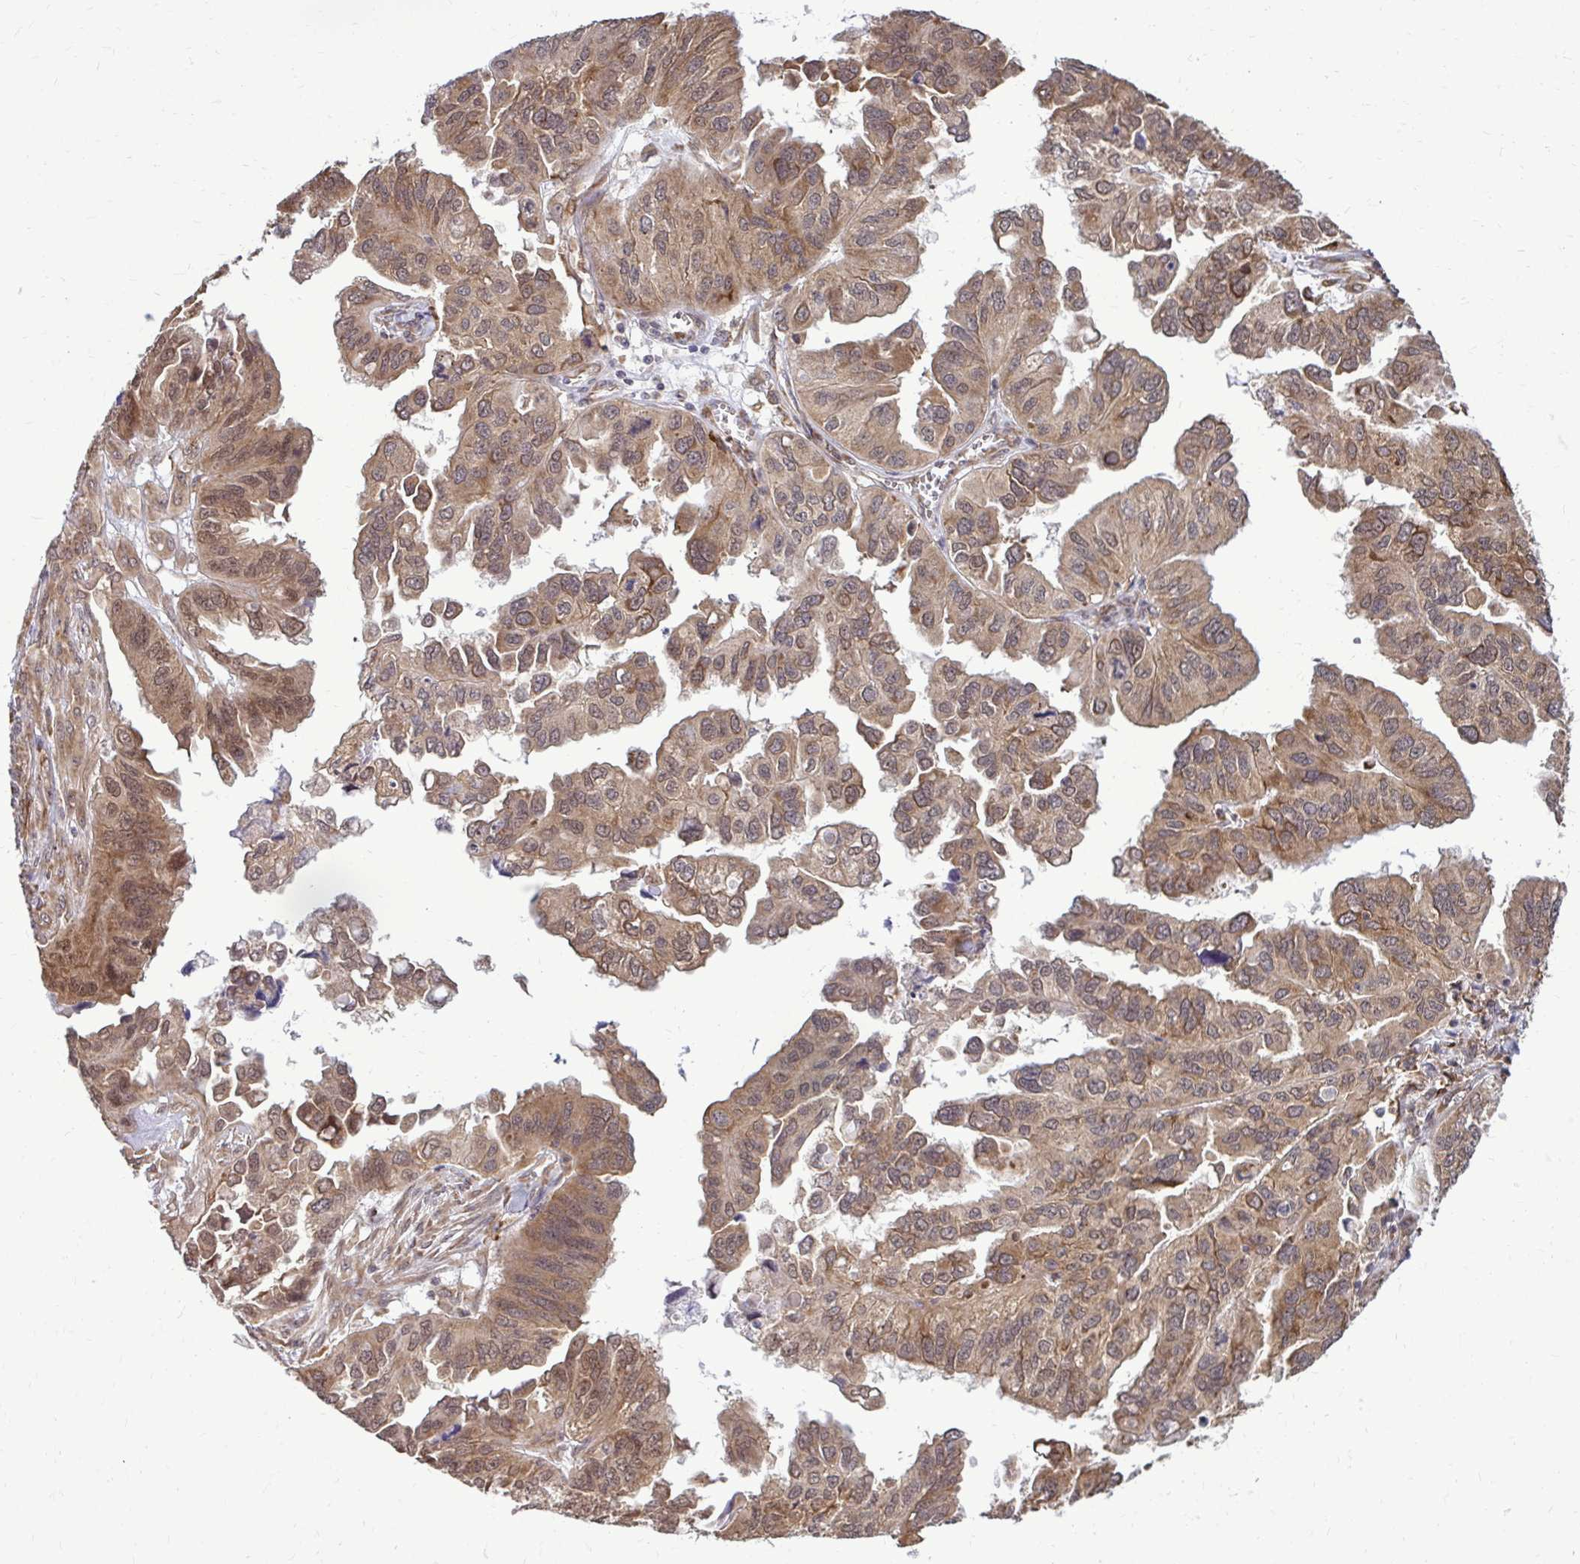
{"staining": {"intensity": "moderate", "quantity": ">75%", "location": "cytoplasmic/membranous,nuclear"}, "tissue": "ovarian cancer", "cell_type": "Tumor cells", "image_type": "cancer", "snomed": [{"axis": "morphology", "description": "Cystadenocarcinoma, serous, NOS"}, {"axis": "topography", "description": "Ovary"}], "caption": "Ovarian serous cystadenocarcinoma stained for a protein shows moderate cytoplasmic/membranous and nuclear positivity in tumor cells.", "gene": "FMR1", "patient": {"sex": "female", "age": 79}}